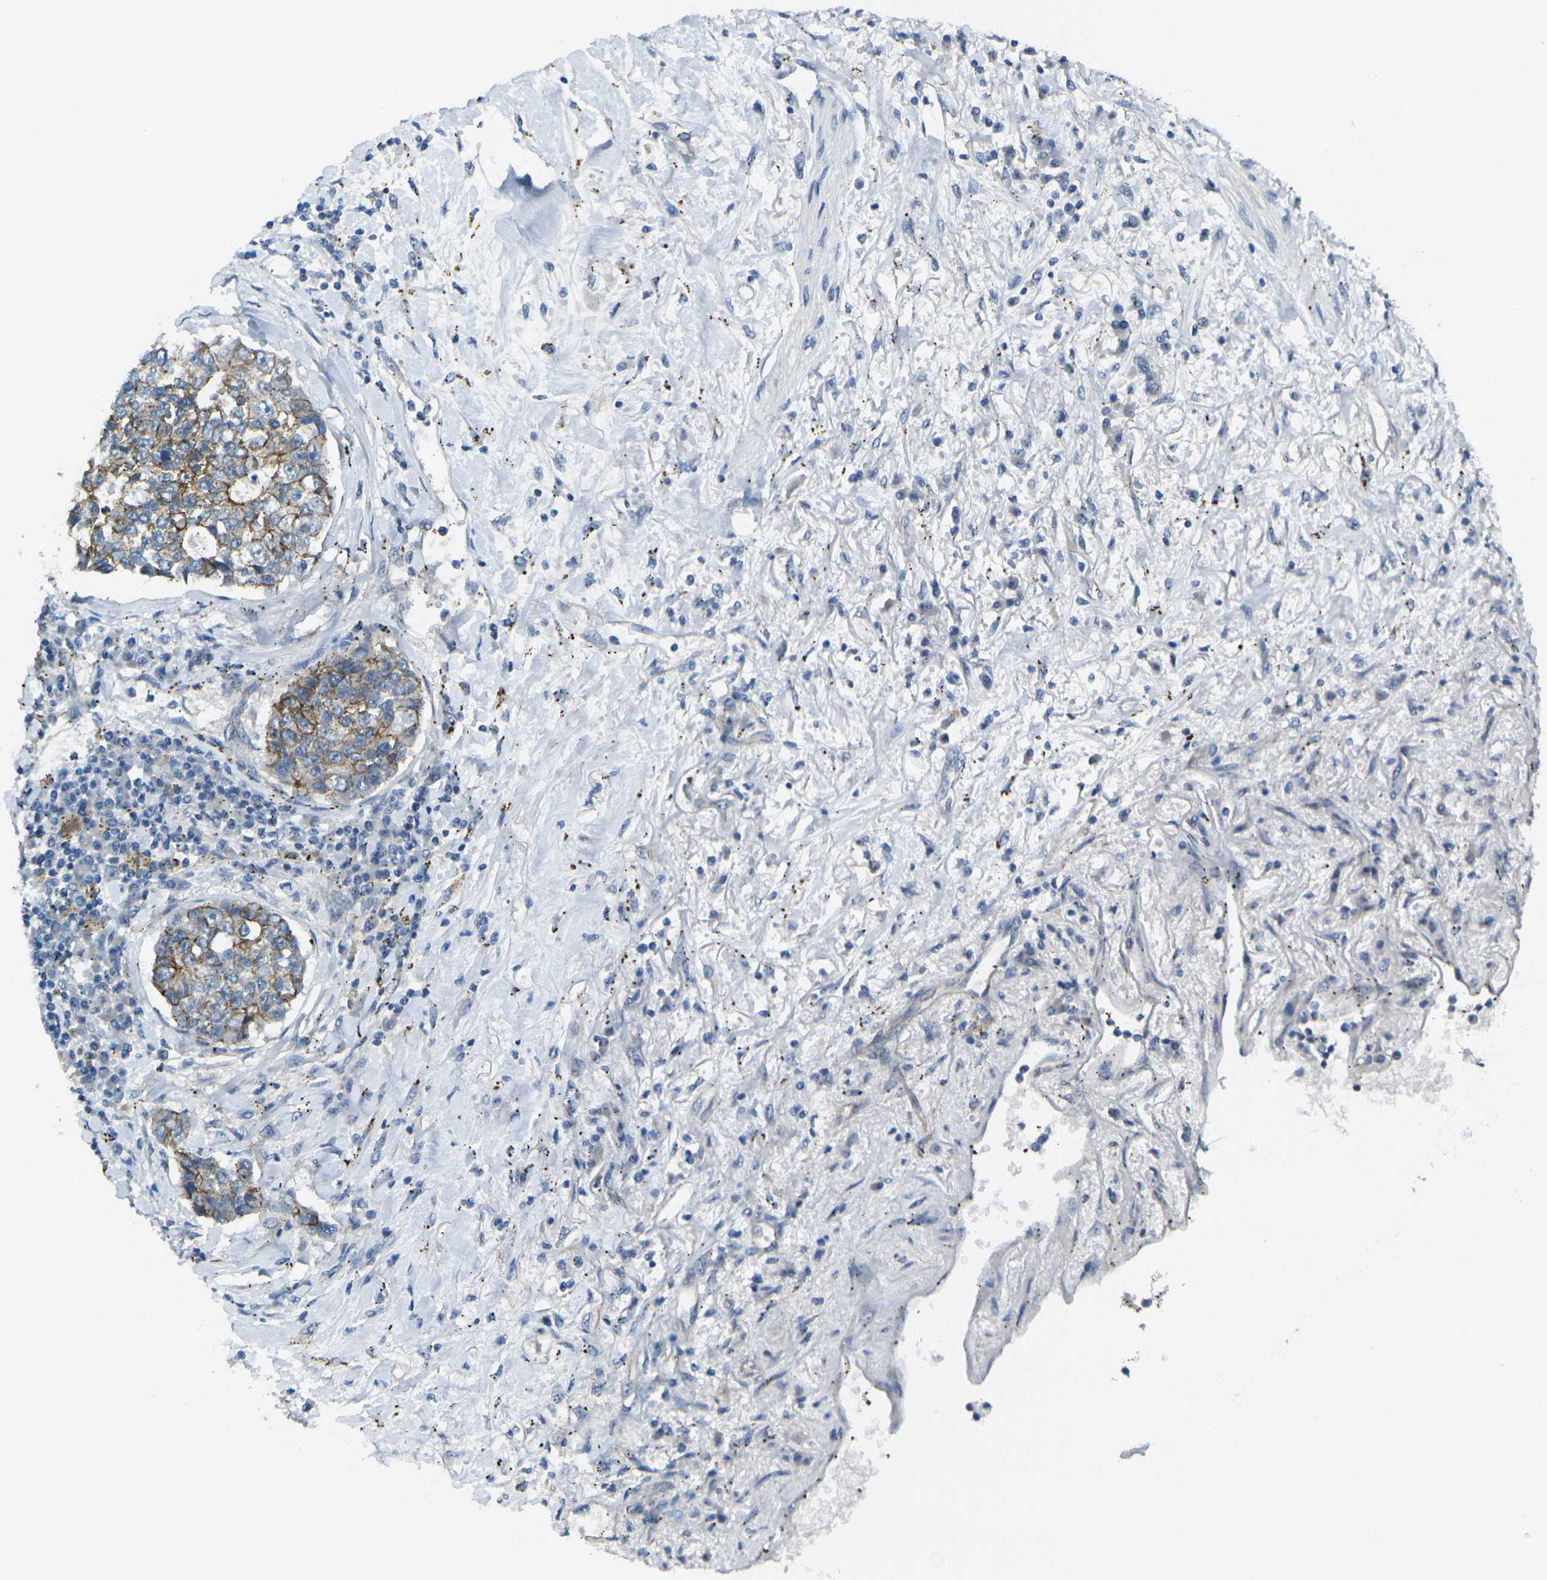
{"staining": {"intensity": "moderate", "quantity": "25%-75%", "location": "cytoplasmic/membranous"}, "tissue": "lung cancer", "cell_type": "Tumor cells", "image_type": "cancer", "snomed": [{"axis": "morphology", "description": "Adenocarcinoma, NOS"}, {"axis": "topography", "description": "Lung"}], "caption": "Protein staining shows moderate cytoplasmic/membranous expression in about 25%-75% of tumor cells in lung adenocarcinoma. The staining was performed using DAB, with brown indicating positive protein expression. Nuclei are stained blue with hematoxylin.", "gene": "RHBDD1", "patient": {"sex": "male", "age": 49}}